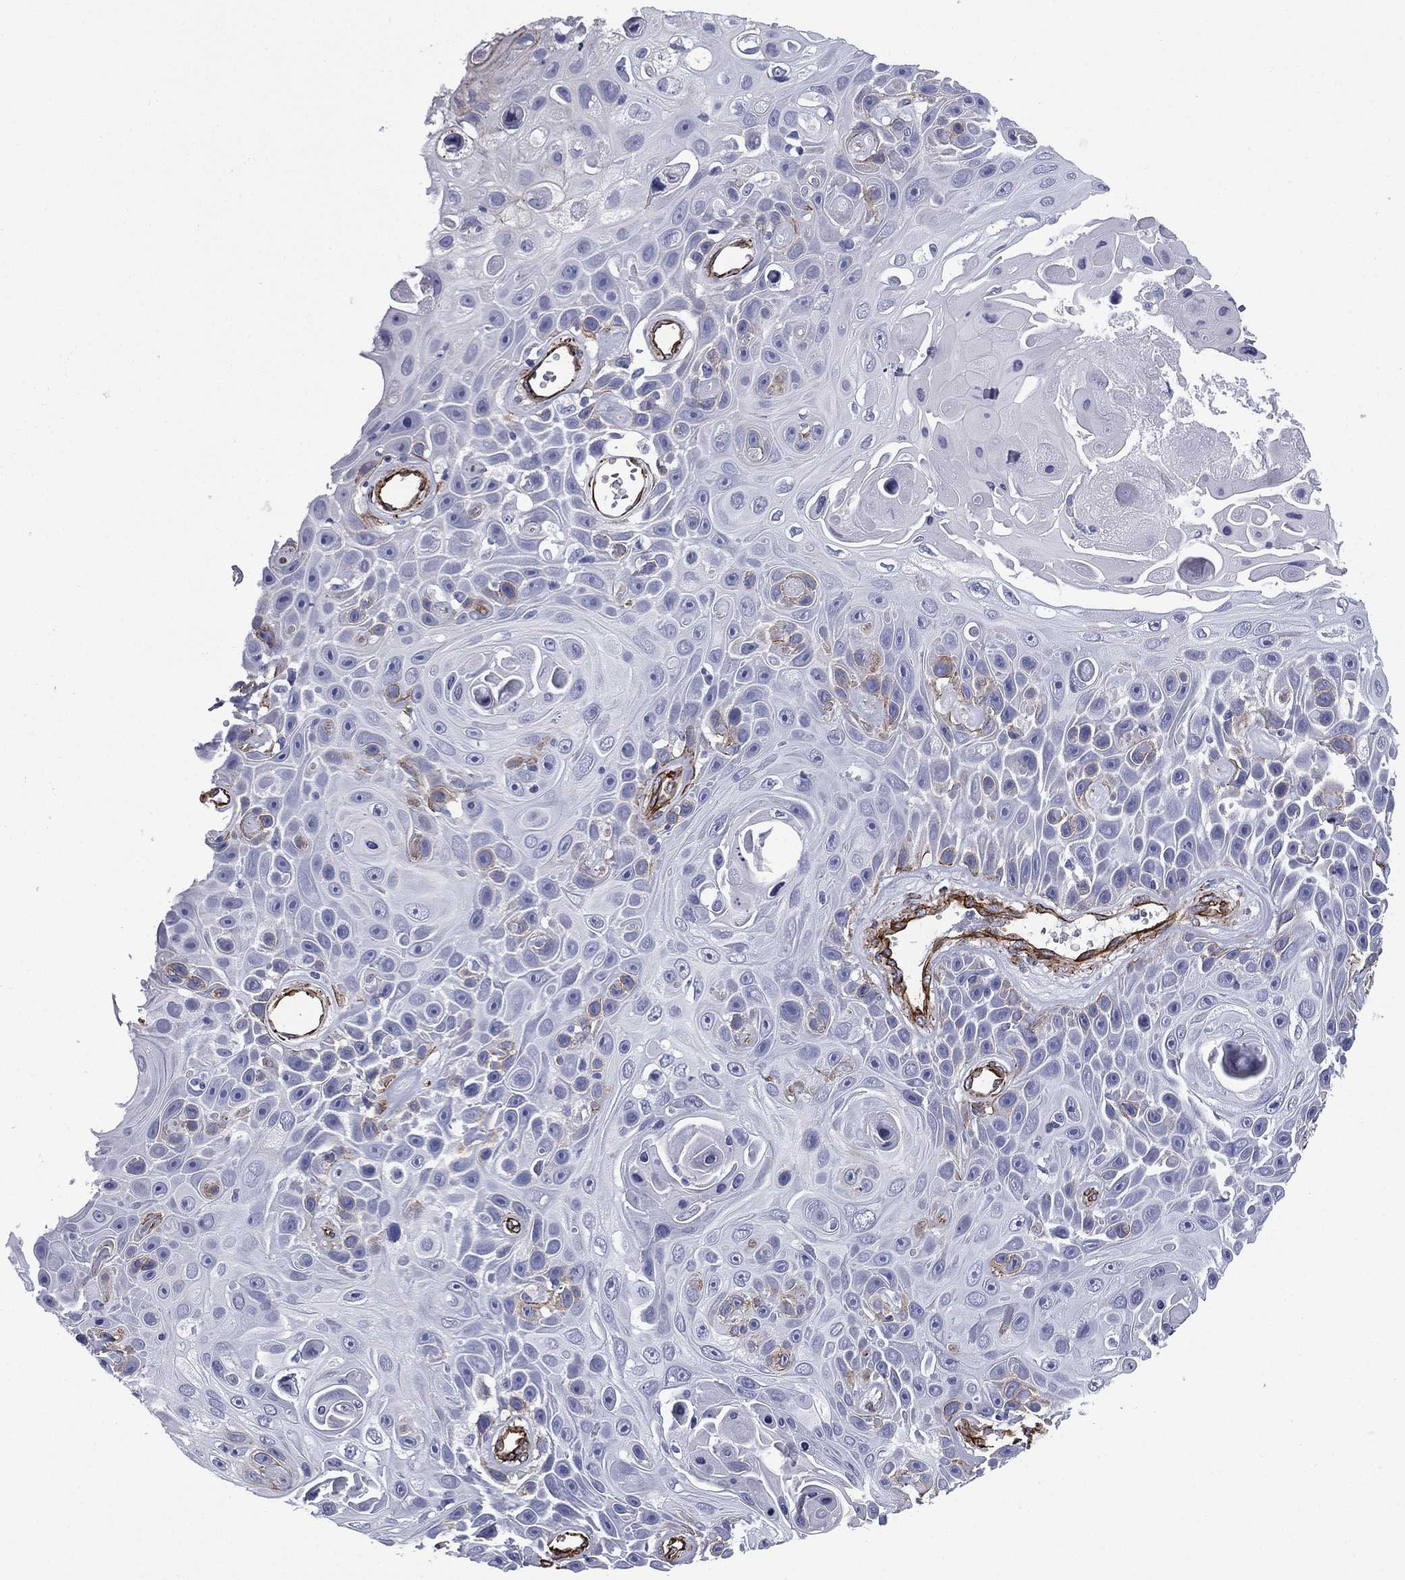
{"staining": {"intensity": "negative", "quantity": "none", "location": "none"}, "tissue": "skin cancer", "cell_type": "Tumor cells", "image_type": "cancer", "snomed": [{"axis": "morphology", "description": "Squamous cell carcinoma, NOS"}, {"axis": "topography", "description": "Skin"}], "caption": "This is an immunohistochemistry histopathology image of human skin squamous cell carcinoma. There is no expression in tumor cells.", "gene": "CAVIN3", "patient": {"sex": "male", "age": 82}}